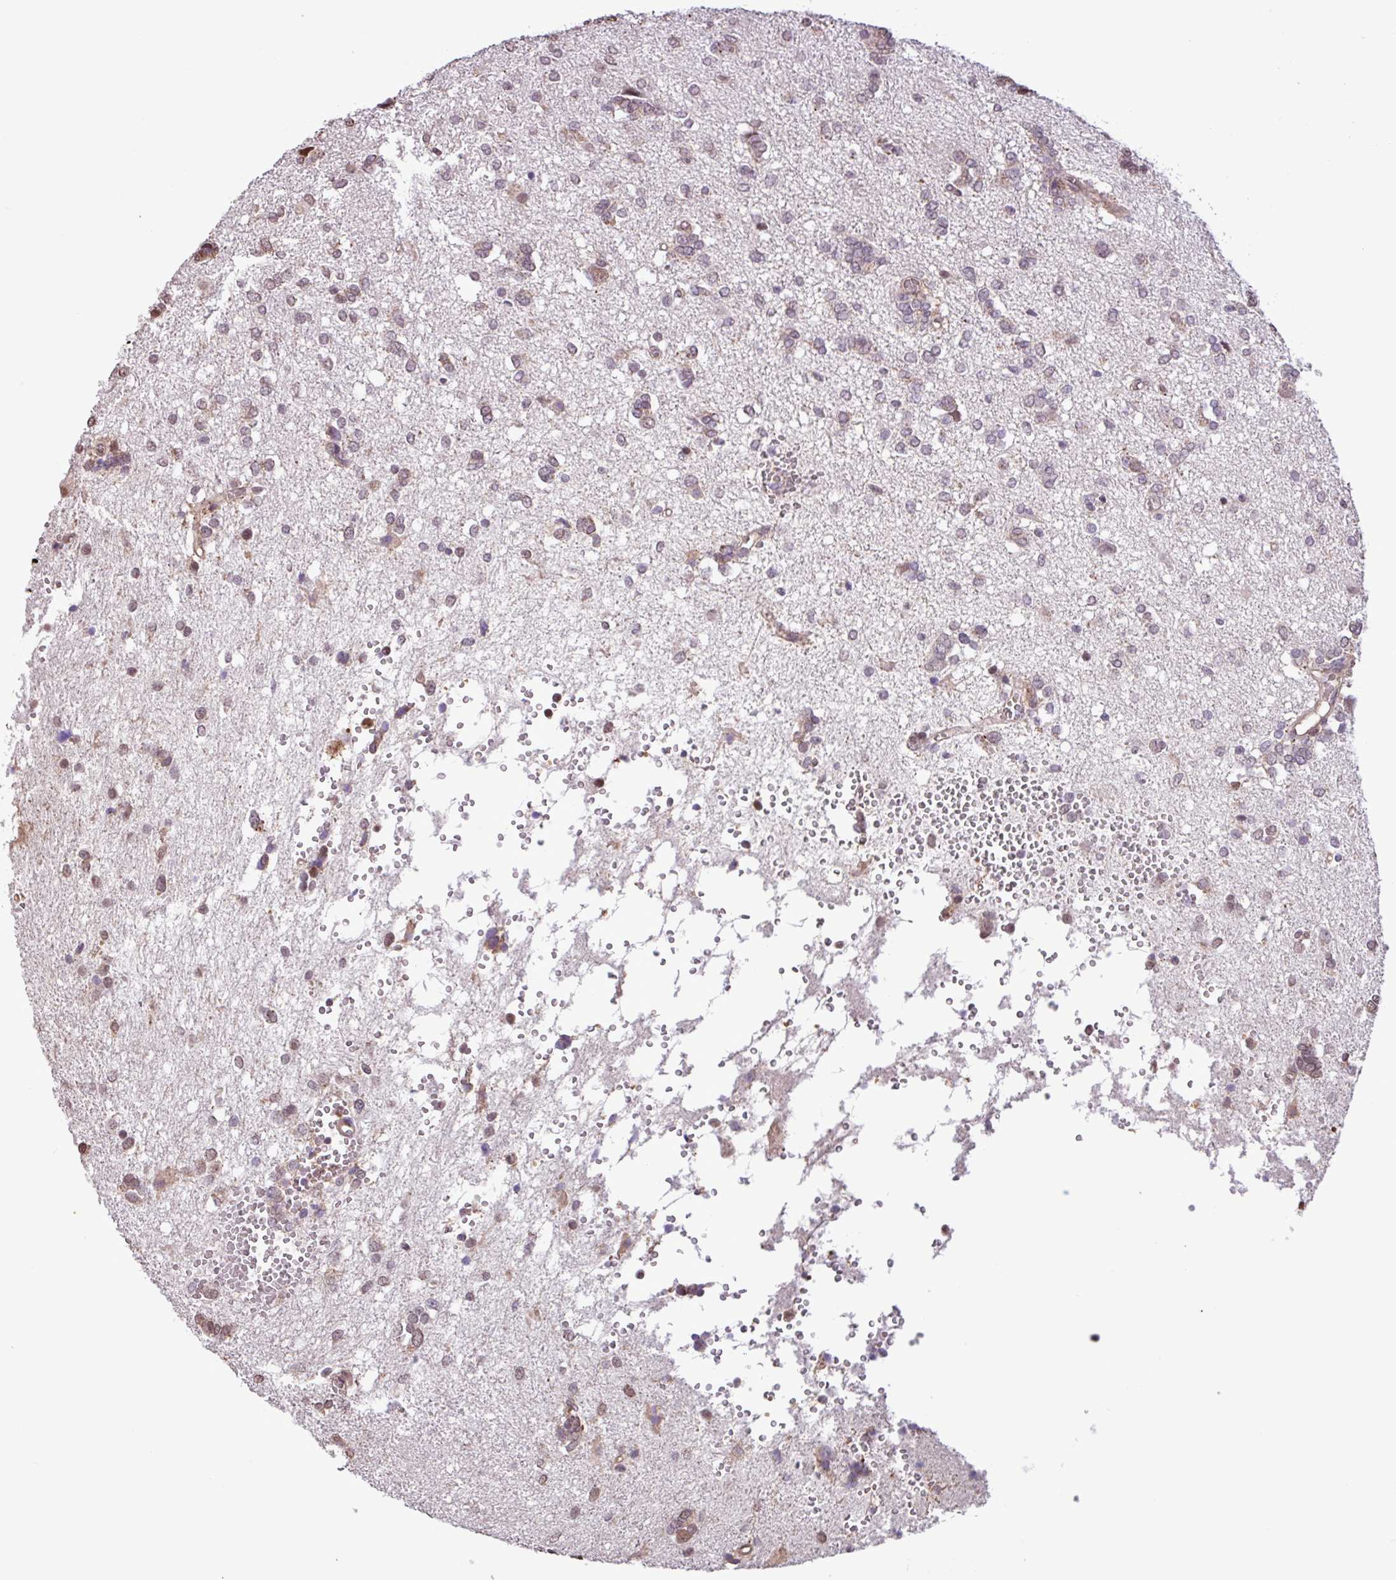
{"staining": {"intensity": "weak", "quantity": ">75%", "location": "cytoplasmic/membranous,nuclear"}, "tissue": "glioma", "cell_type": "Tumor cells", "image_type": "cancer", "snomed": [{"axis": "morphology", "description": "Glioma, malignant, High grade"}, {"axis": "topography", "description": "Brain"}], "caption": "DAB (3,3'-diaminobenzidine) immunohistochemical staining of human malignant glioma (high-grade) displays weak cytoplasmic/membranous and nuclear protein staining in approximately >75% of tumor cells.", "gene": "CHST11", "patient": {"sex": "female", "age": 59}}